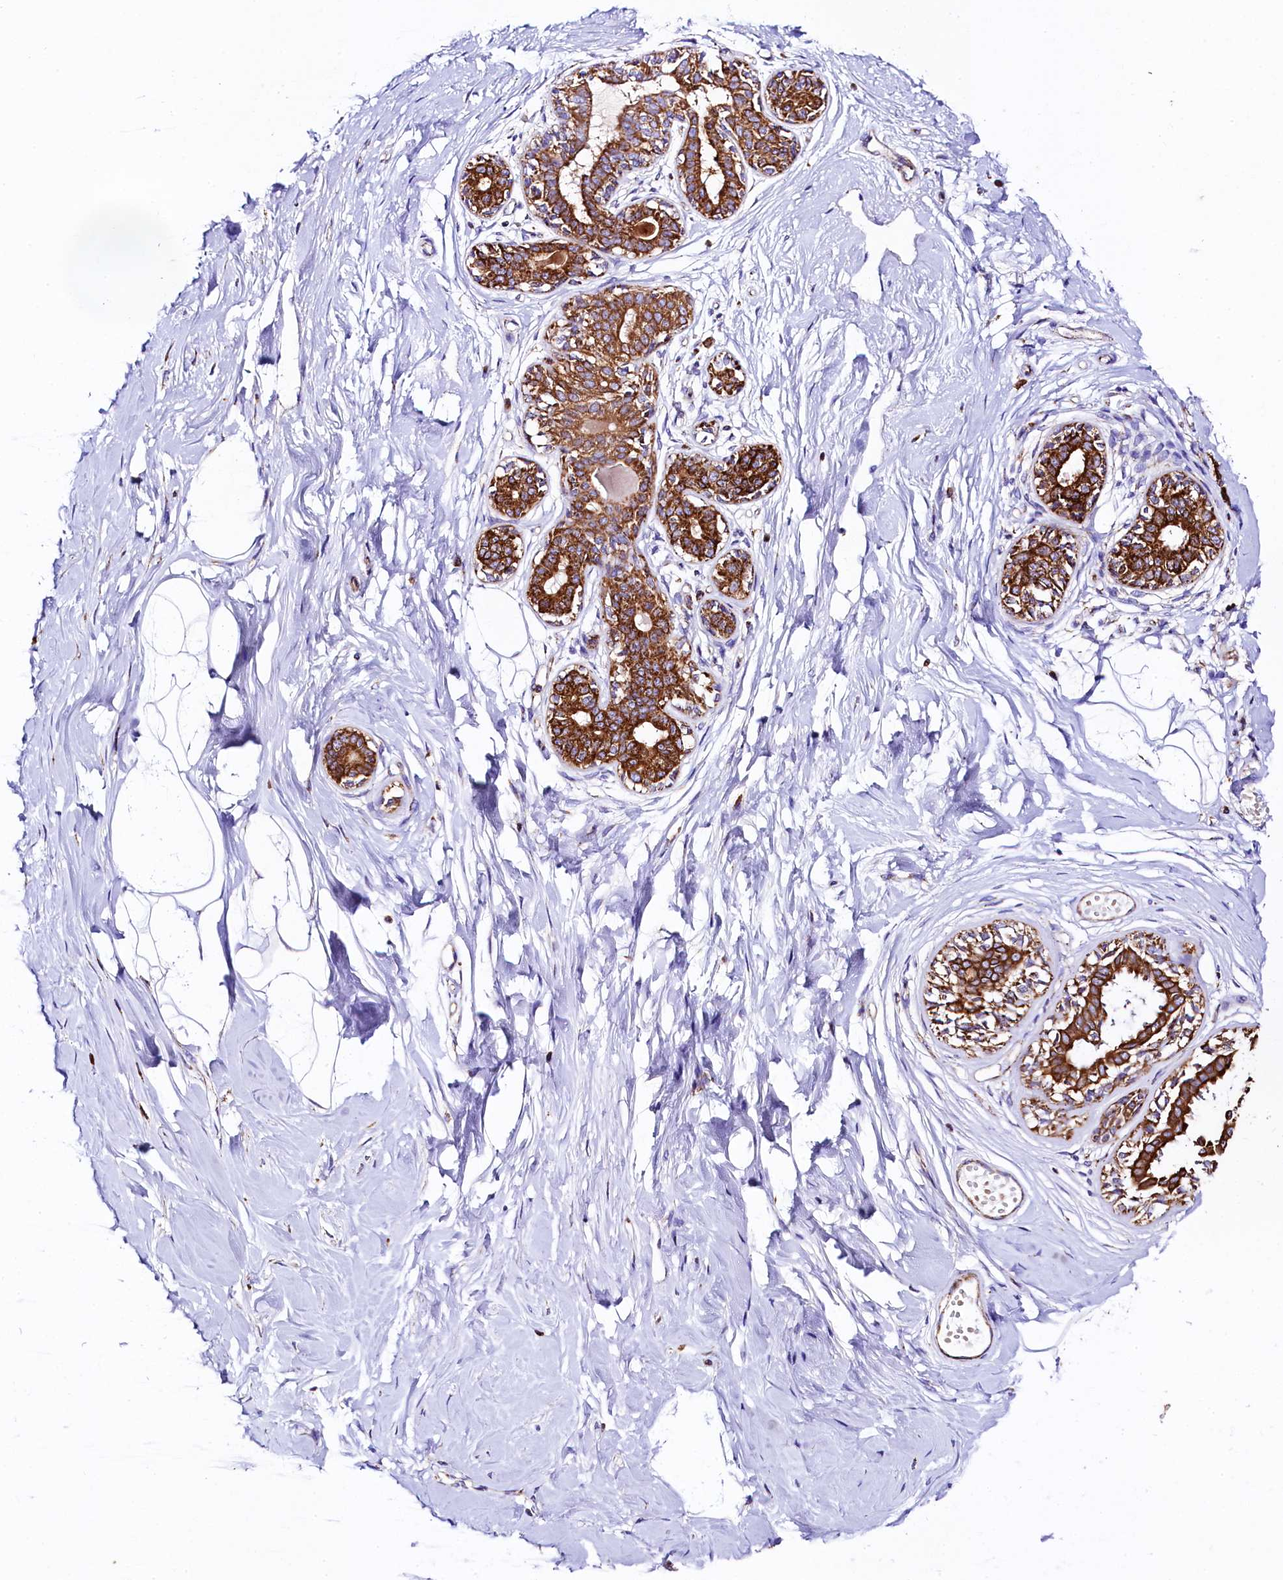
{"staining": {"intensity": "negative", "quantity": "none", "location": "none"}, "tissue": "breast", "cell_type": "Adipocytes", "image_type": "normal", "snomed": [{"axis": "morphology", "description": "Normal tissue, NOS"}, {"axis": "topography", "description": "Breast"}], "caption": "DAB immunohistochemical staining of benign human breast reveals no significant staining in adipocytes. The staining is performed using DAB (3,3'-diaminobenzidine) brown chromogen with nuclei counter-stained in using hematoxylin.", "gene": "CLYBL", "patient": {"sex": "female", "age": 45}}